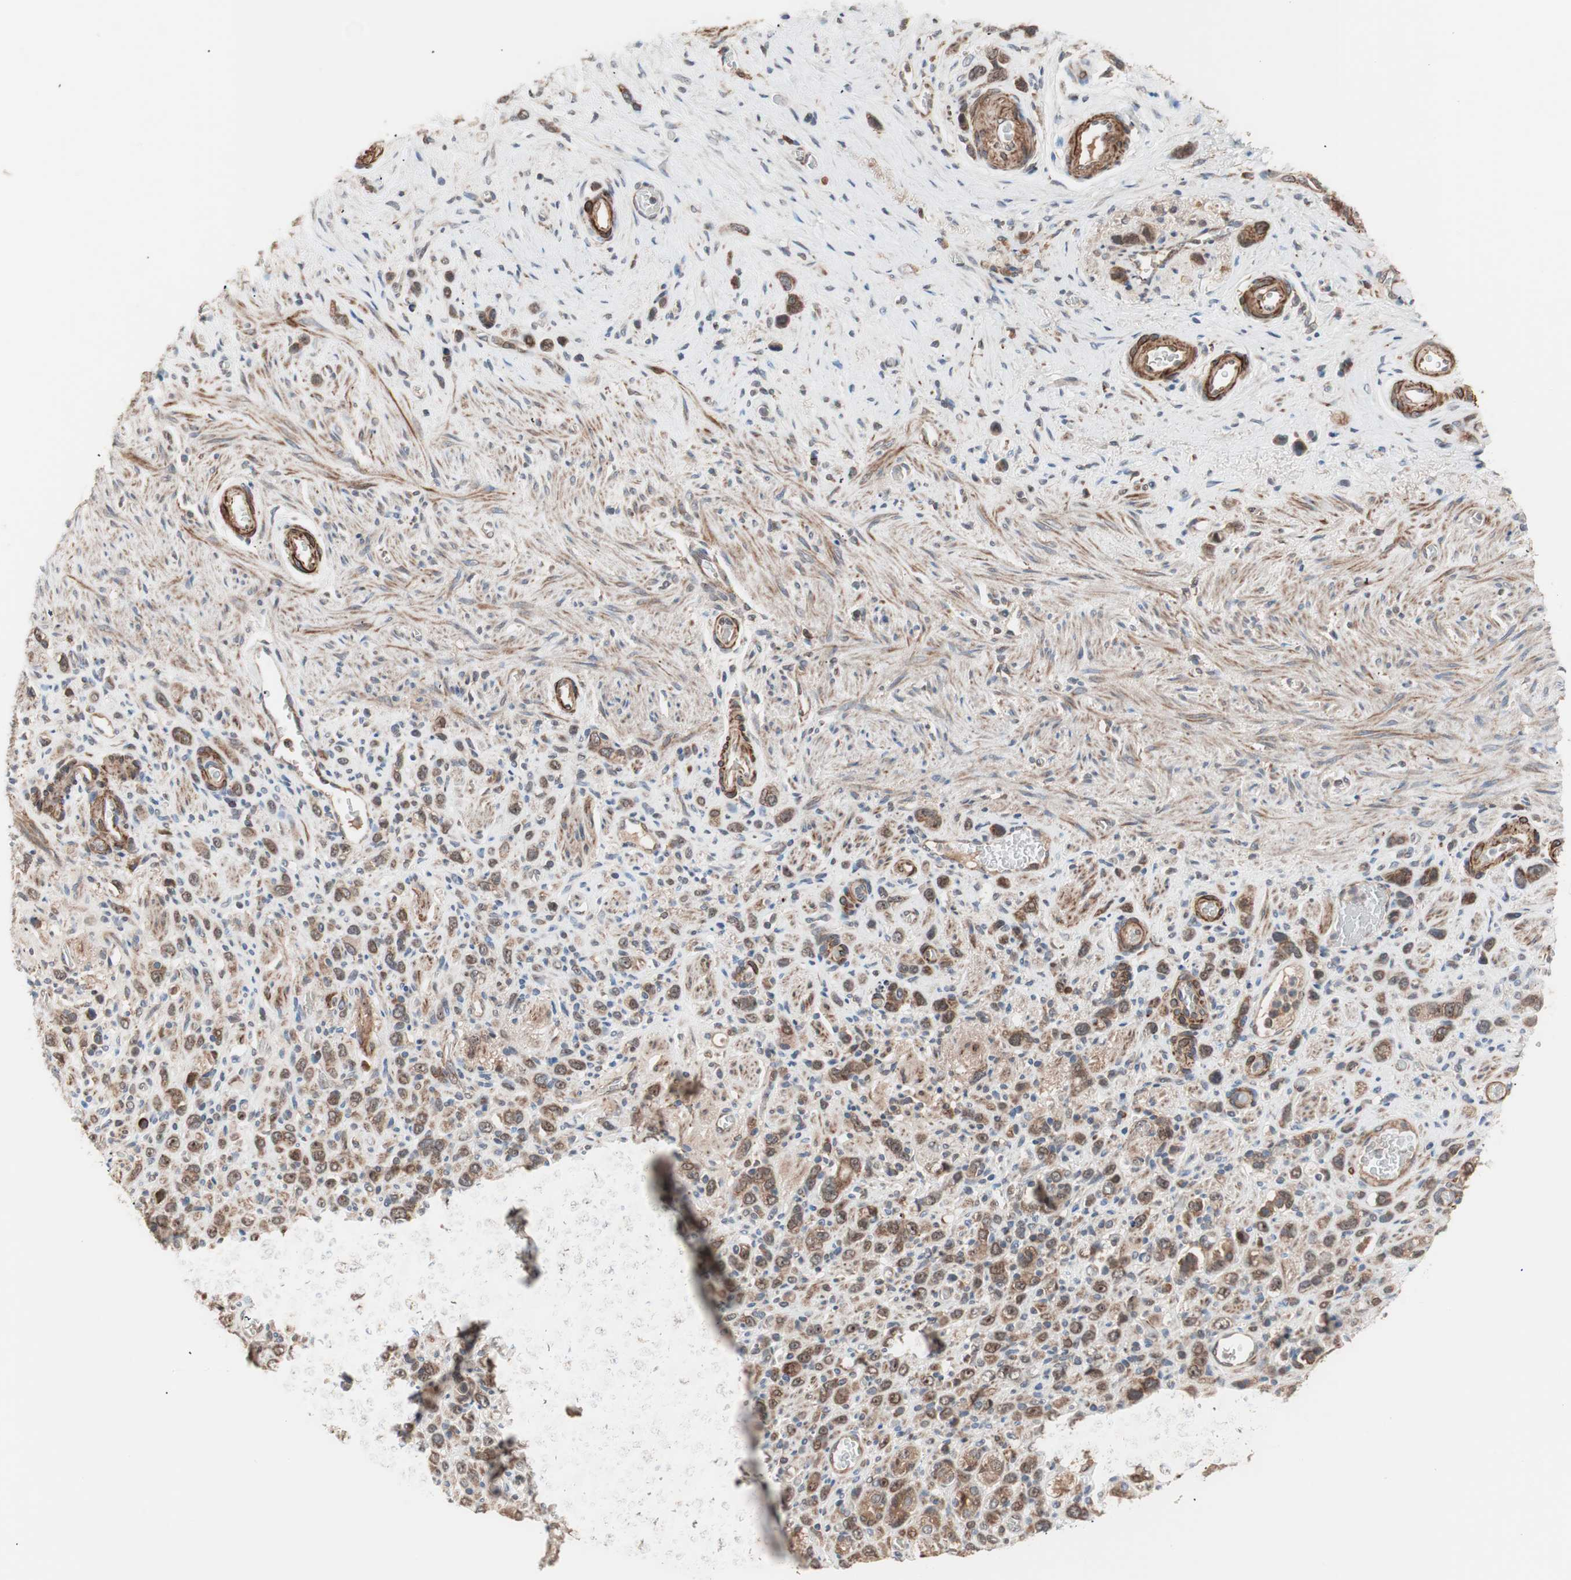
{"staining": {"intensity": "moderate", "quantity": ">75%", "location": "cytoplasmic/membranous"}, "tissue": "stomach cancer", "cell_type": "Tumor cells", "image_type": "cancer", "snomed": [{"axis": "morphology", "description": "Normal tissue, NOS"}, {"axis": "morphology", "description": "Adenocarcinoma, NOS"}, {"axis": "morphology", "description": "Adenocarcinoma, High grade"}, {"axis": "topography", "description": "Stomach, upper"}, {"axis": "topography", "description": "Stomach"}], "caption": "Protein staining exhibits moderate cytoplasmic/membranous positivity in about >75% of tumor cells in stomach high-grade adenocarcinoma.", "gene": "HMBS", "patient": {"sex": "female", "age": 65}}